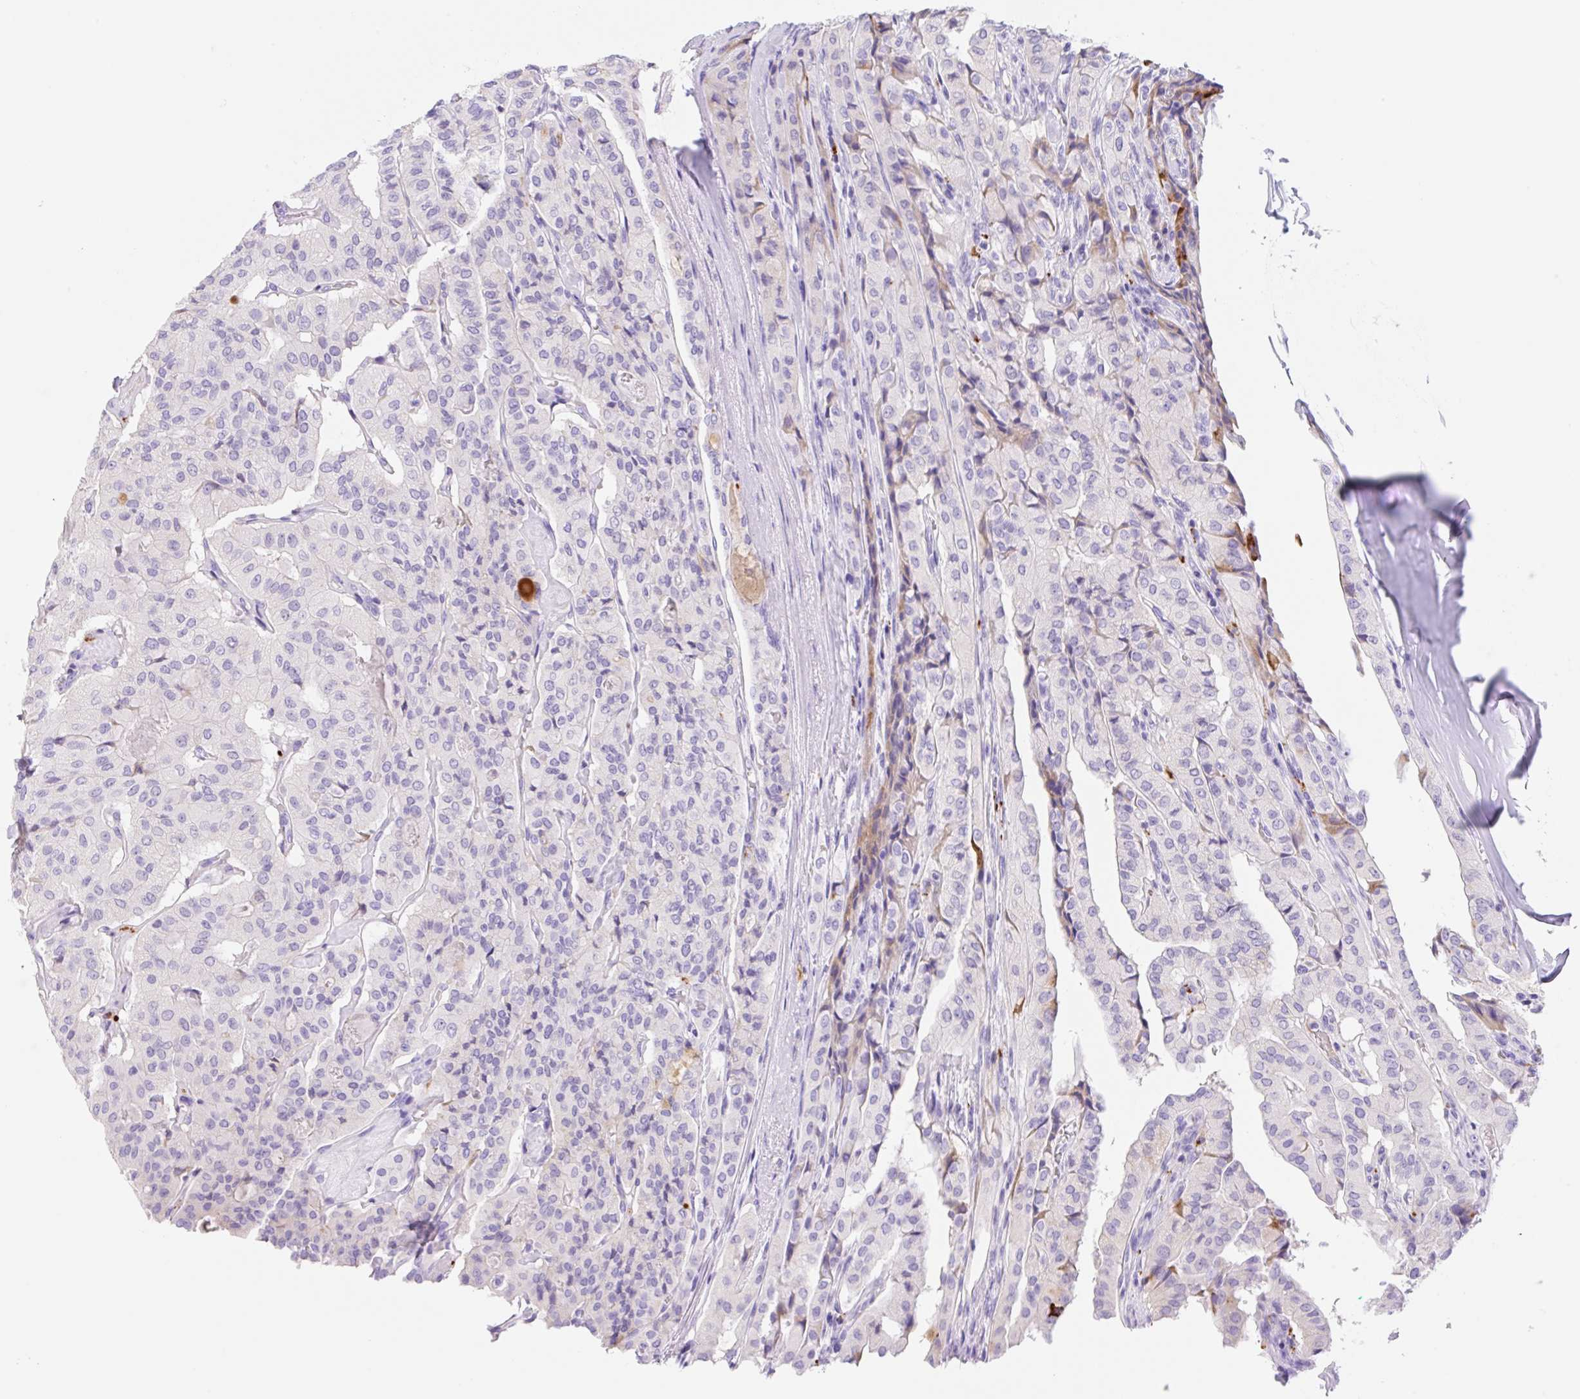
{"staining": {"intensity": "negative", "quantity": "none", "location": "none"}, "tissue": "thyroid cancer", "cell_type": "Tumor cells", "image_type": "cancer", "snomed": [{"axis": "morphology", "description": "Papillary adenocarcinoma, NOS"}, {"axis": "topography", "description": "Thyroid gland"}], "caption": "High power microscopy image of an IHC photomicrograph of thyroid cancer (papillary adenocarcinoma), revealing no significant staining in tumor cells. (Brightfield microscopy of DAB (3,3'-diaminobenzidine) immunohistochemistry (IHC) at high magnification).", "gene": "KLK8", "patient": {"sex": "female", "age": 59}}